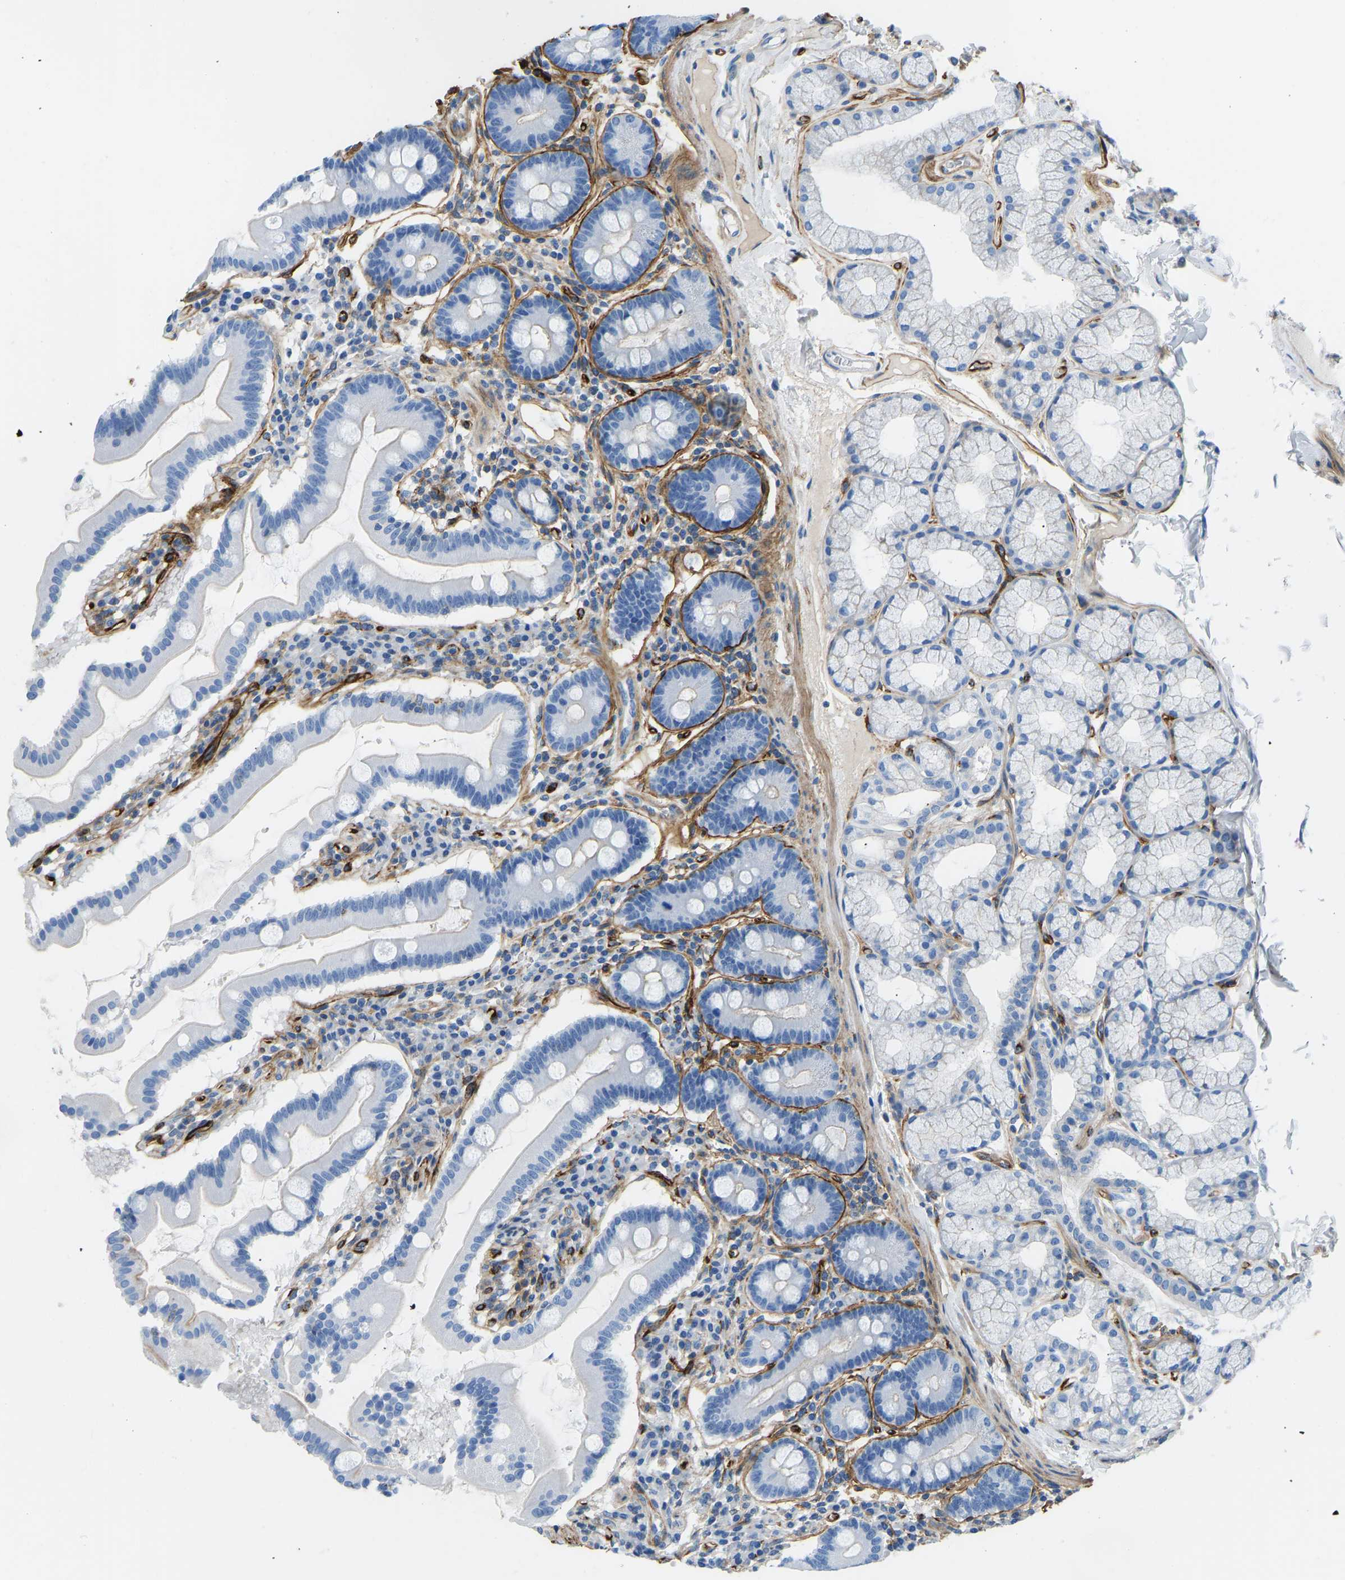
{"staining": {"intensity": "moderate", "quantity": "<25%", "location": "cytoplasmic/membranous"}, "tissue": "duodenum", "cell_type": "Glandular cells", "image_type": "normal", "snomed": [{"axis": "morphology", "description": "Normal tissue, NOS"}, {"axis": "topography", "description": "Duodenum"}], "caption": "A low amount of moderate cytoplasmic/membranous expression is seen in approximately <25% of glandular cells in benign duodenum.", "gene": "COL15A1", "patient": {"sex": "male", "age": 50}}